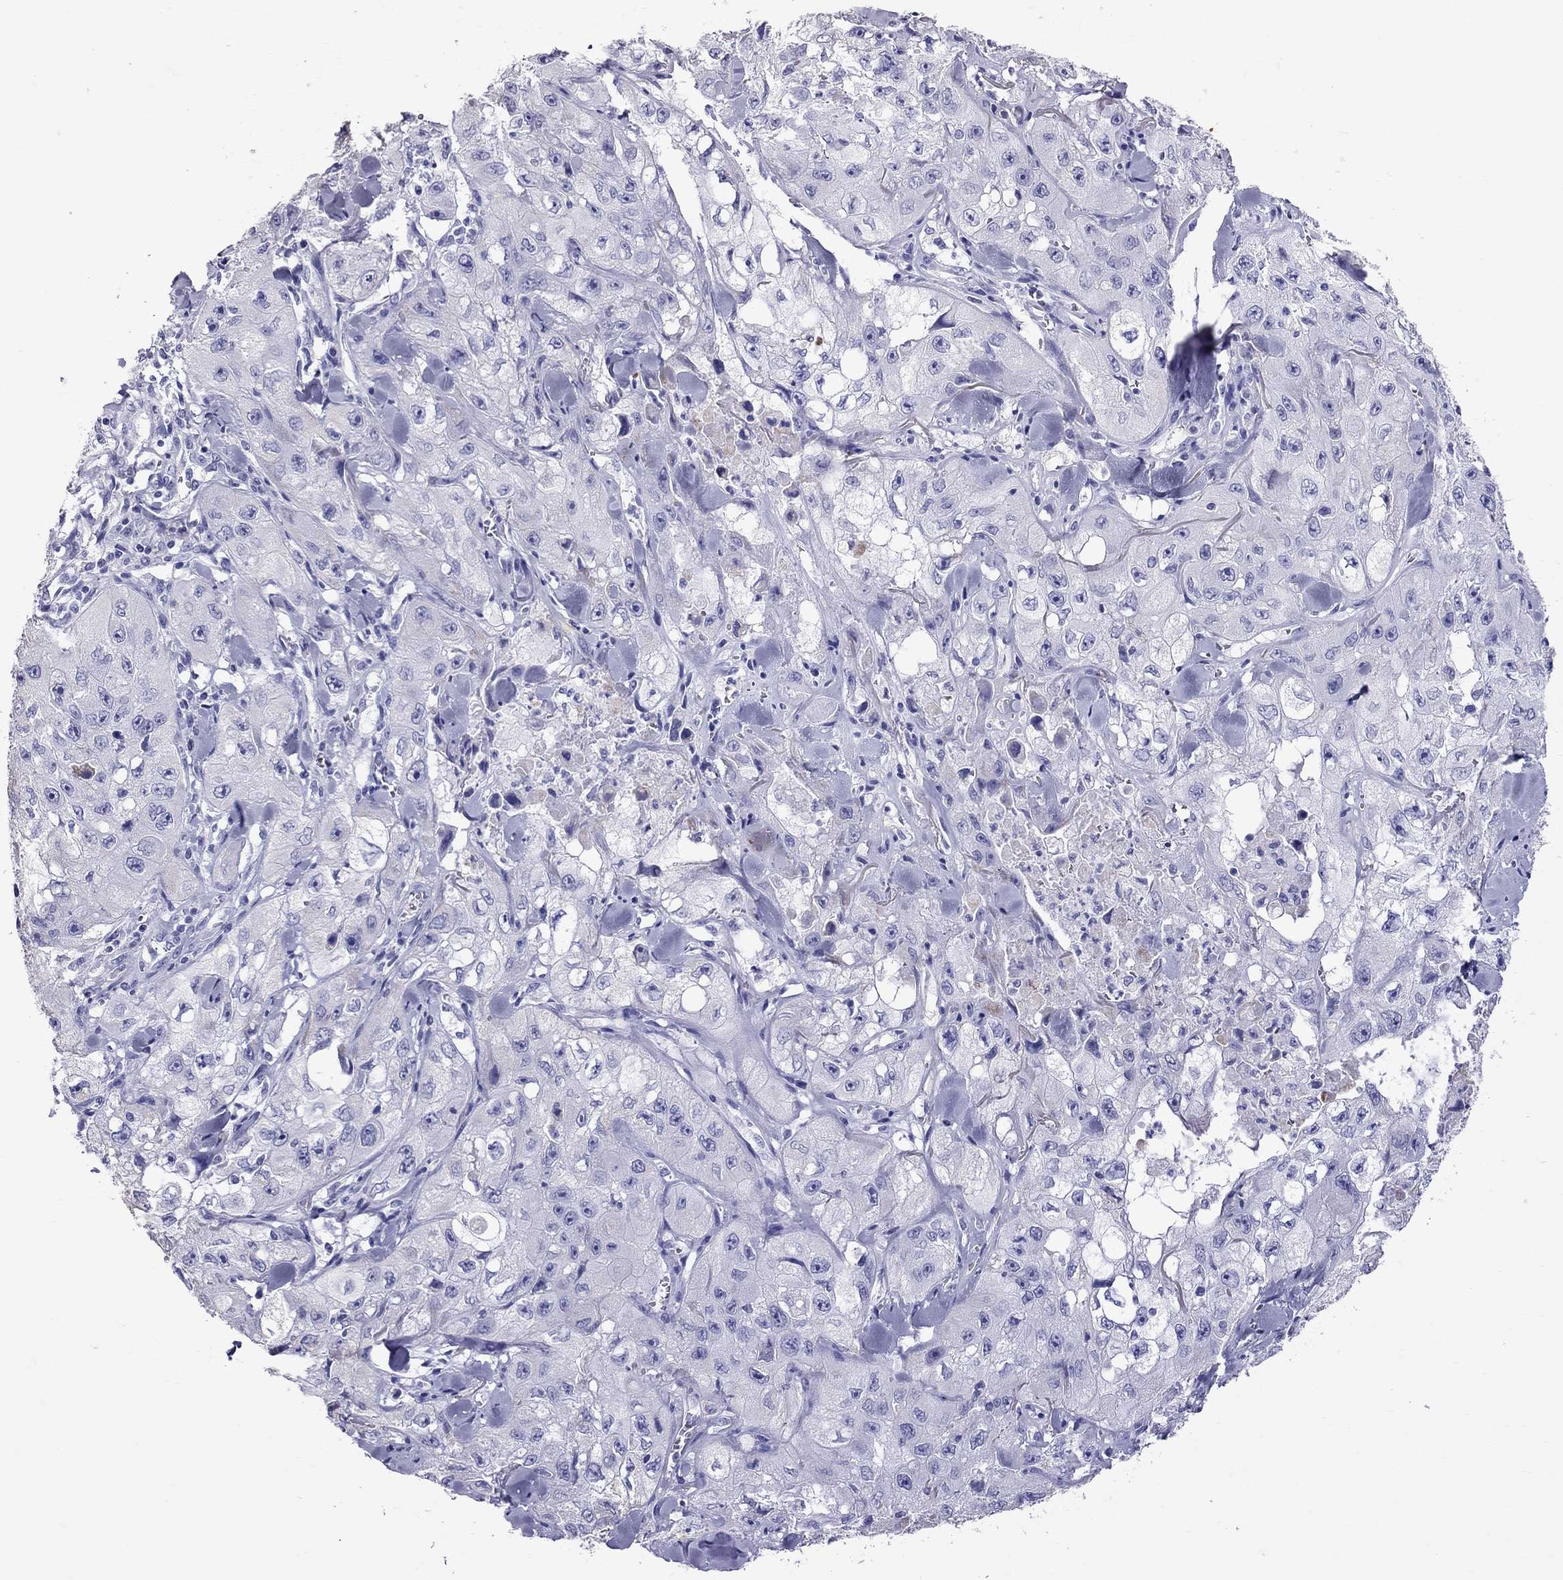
{"staining": {"intensity": "negative", "quantity": "none", "location": "none"}, "tissue": "skin cancer", "cell_type": "Tumor cells", "image_type": "cancer", "snomed": [{"axis": "morphology", "description": "Squamous cell carcinoma, NOS"}, {"axis": "topography", "description": "Skin"}, {"axis": "topography", "description": "Subcutis"}], "caption": "Image shows no significant protein positivity in tumor cells of skin squamous cell carcinoma.", "gene": "TTLL13", "patient": {"sex": "male", "age": 73}}